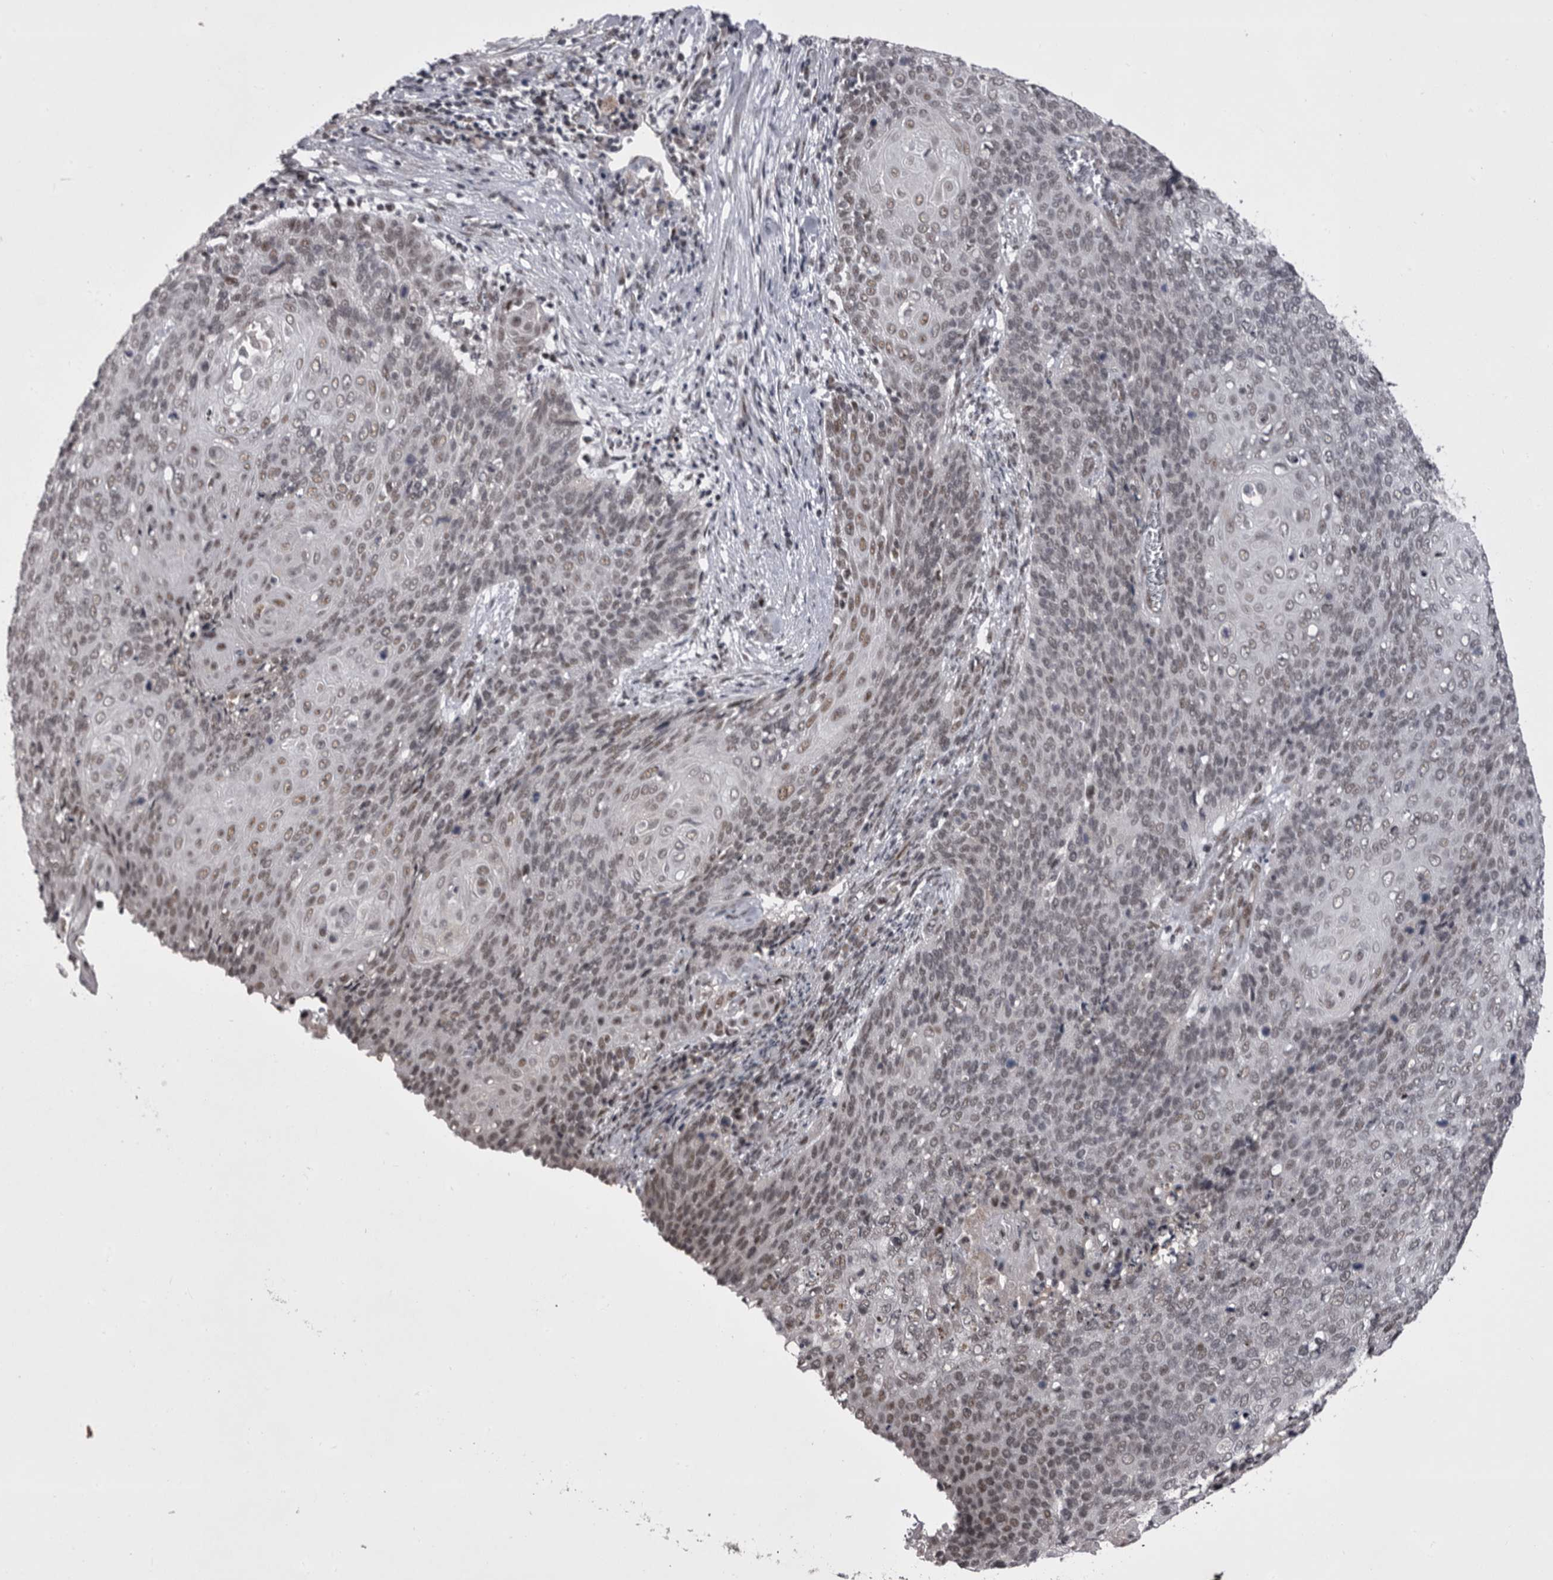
{"staining": {"intensity": "weak", "quantity": "<25%", "location": "nuclear"}, "tissue": "cervical cancer", "cell_type": "Tumor cells", "image_type": "cancer", "snomed": [{"axis": "morphology", "description": "Squamous cell carcinoma, NOS"}, {"axis": "topography", "description": "Cervix"}], "caption": "This is an immunohistochemistry photomicrograph of squamous cell carcinoma (cervical). There is no staining in tumor cells.", "gene": "PRPF3", "patient": {"sex": "female", "age": 39}}